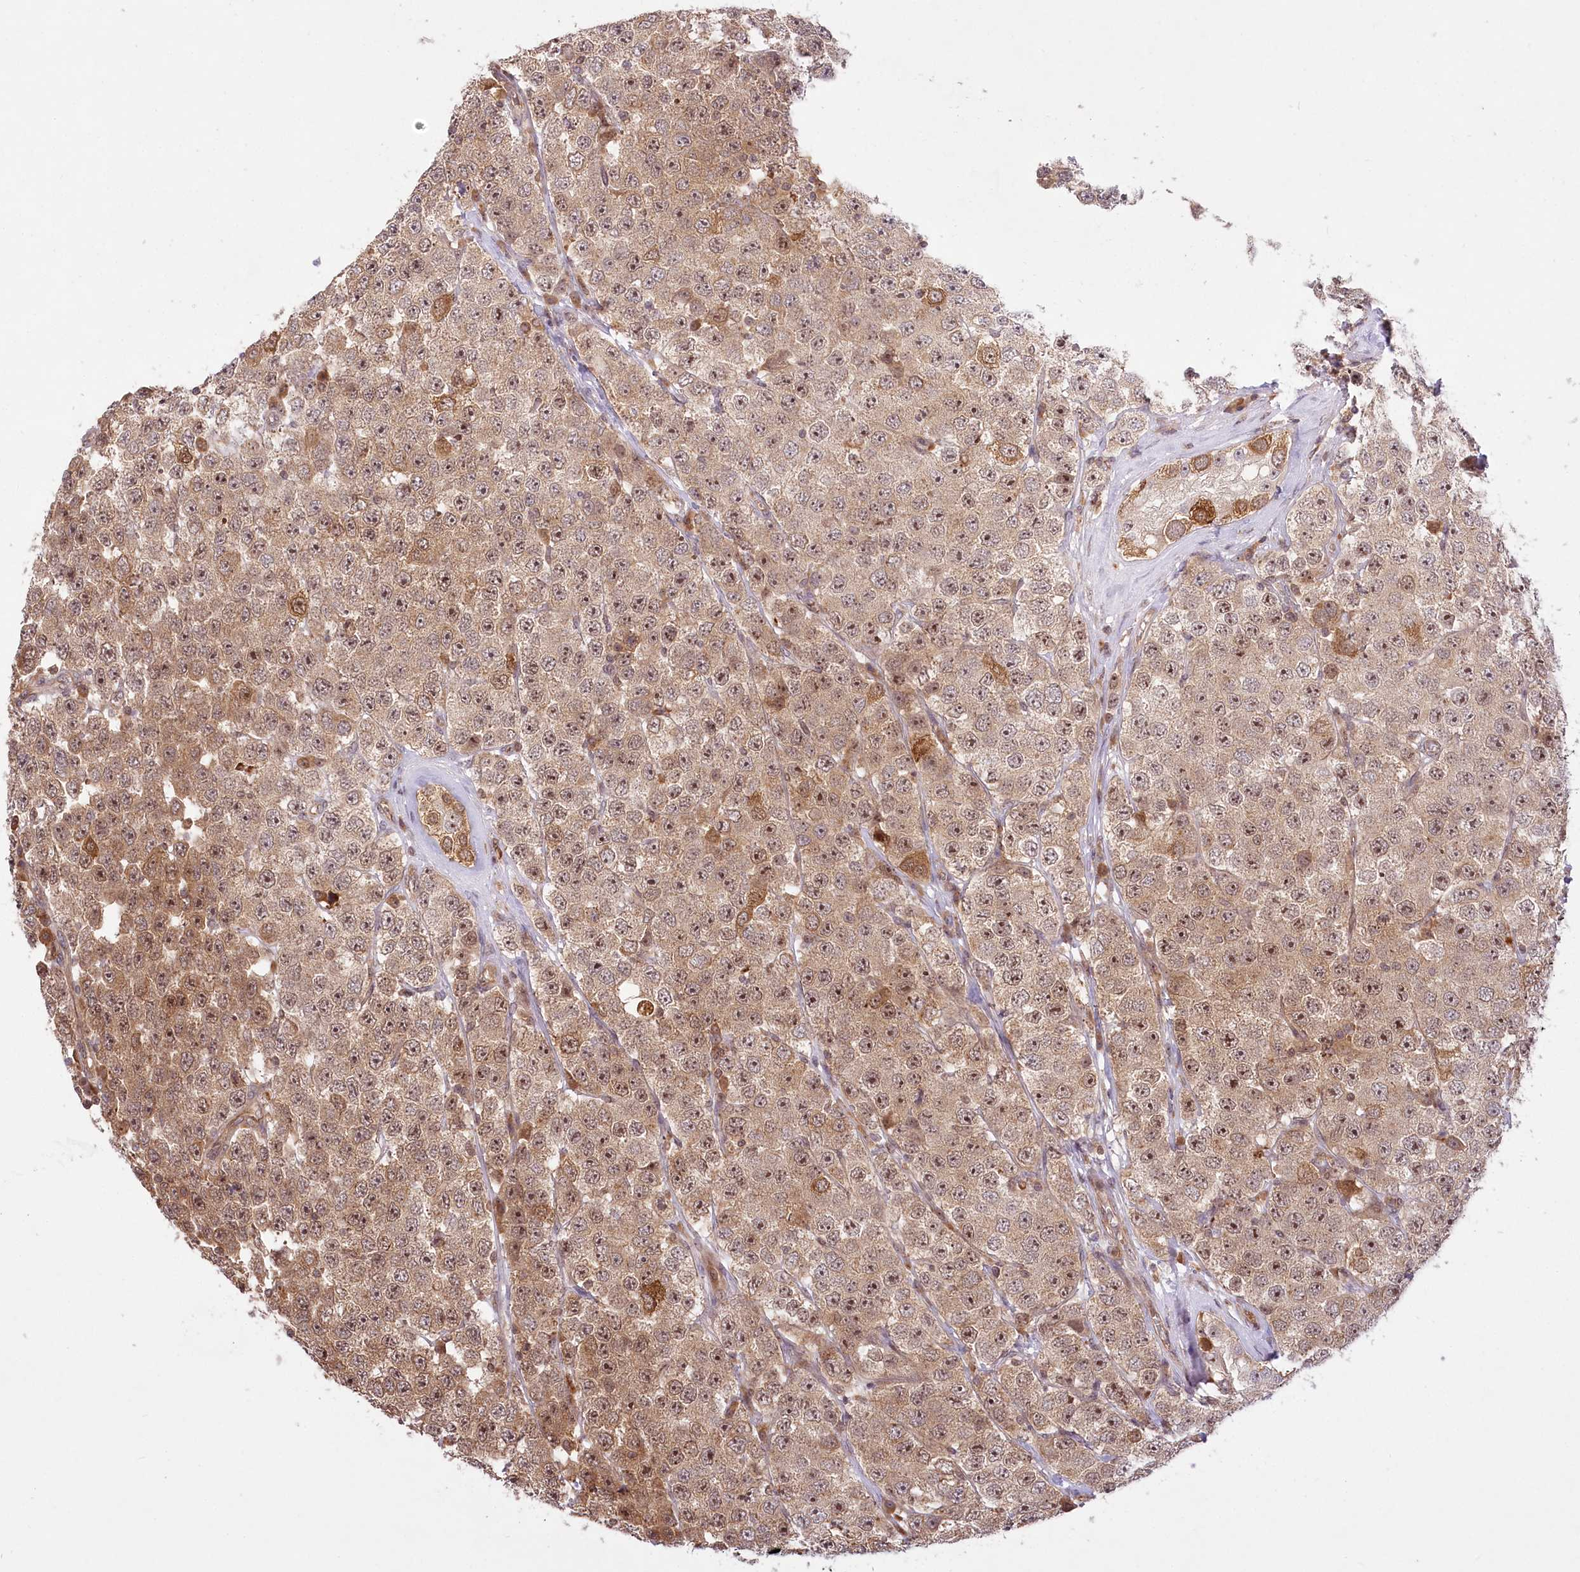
{"staining": {"intensity": "moderate", "quantity": ">75%", "location": "cytoplasmic/membranous,nuclear"}, "tissue": "testis cancer", "cell_type": "Tumor cells", "image_type": "cancer", "snomed": [{"axis": "morphology", "description": "Seminoma, NOS"}, {"axis": "topography", "description": "Testis"}], "caption": "Approximately >75% of tumor cells in human testis seminoma exhibit moderate cytoplasmic/membranous and nuclear protein staining as visualized by brown immunohistochemical staining.", "gene": "SERGEF", "patient": {"sex": "male", "age": 28}}